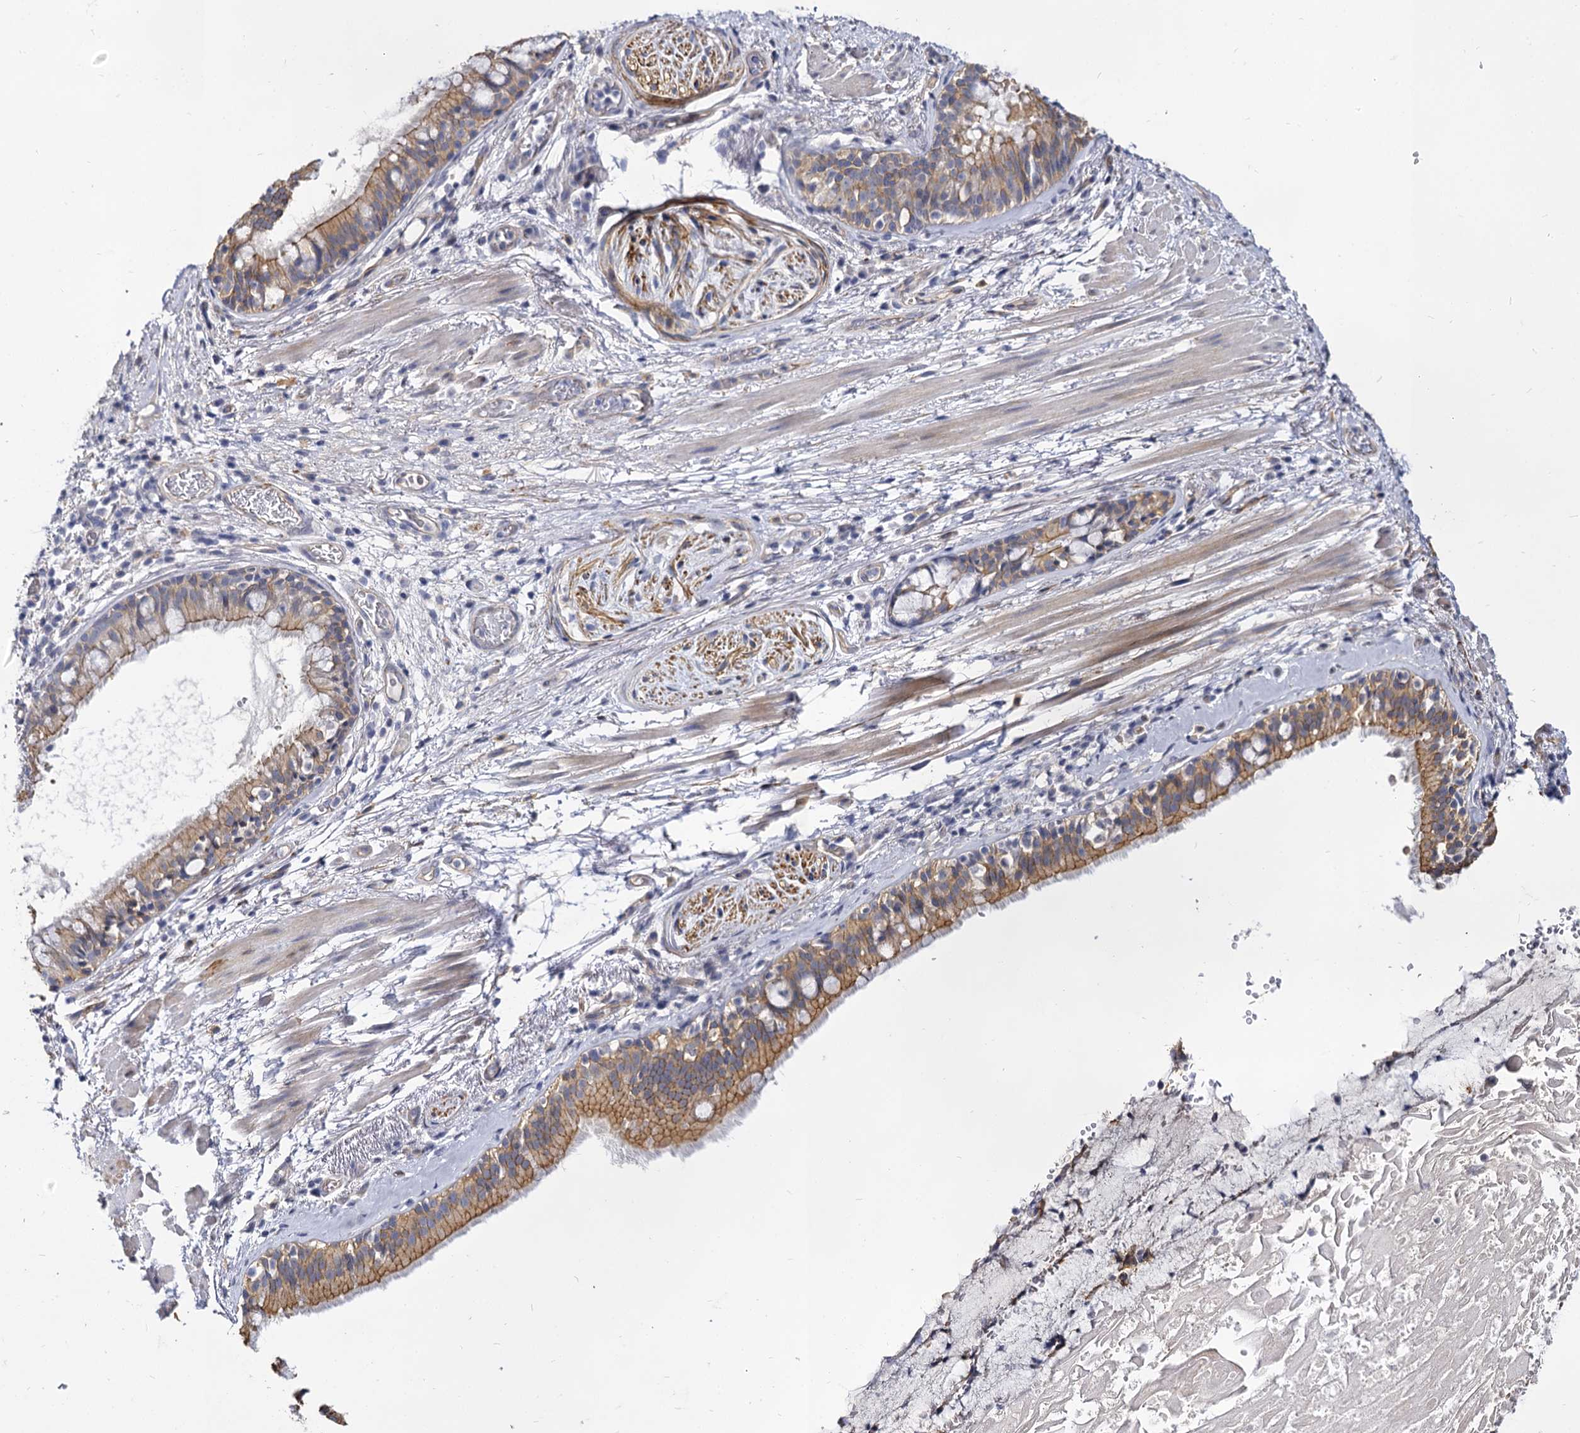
{"staining": {"intensity": "negative", "quantity": "none", "location": "none"}, "tissue": "adipose tissue", "cell_type": "Adipocytes", "image_type": "normal", "snomed": [{"axis": "morphology", "description": "Normal tissue, NOS"}, {"axis": "topography", "description": "Lymph node"}, {"axis": "topography", "description": "Cartilage tissue"}, {"axis": "topography", "description": "Bronchus"}], "caption": "A histopathology image of adipose tissue stained for a protein reveals no brown staining in adipocytes.", "gene": "CBFB", "patient": {"sex": "male", "age": 63}}